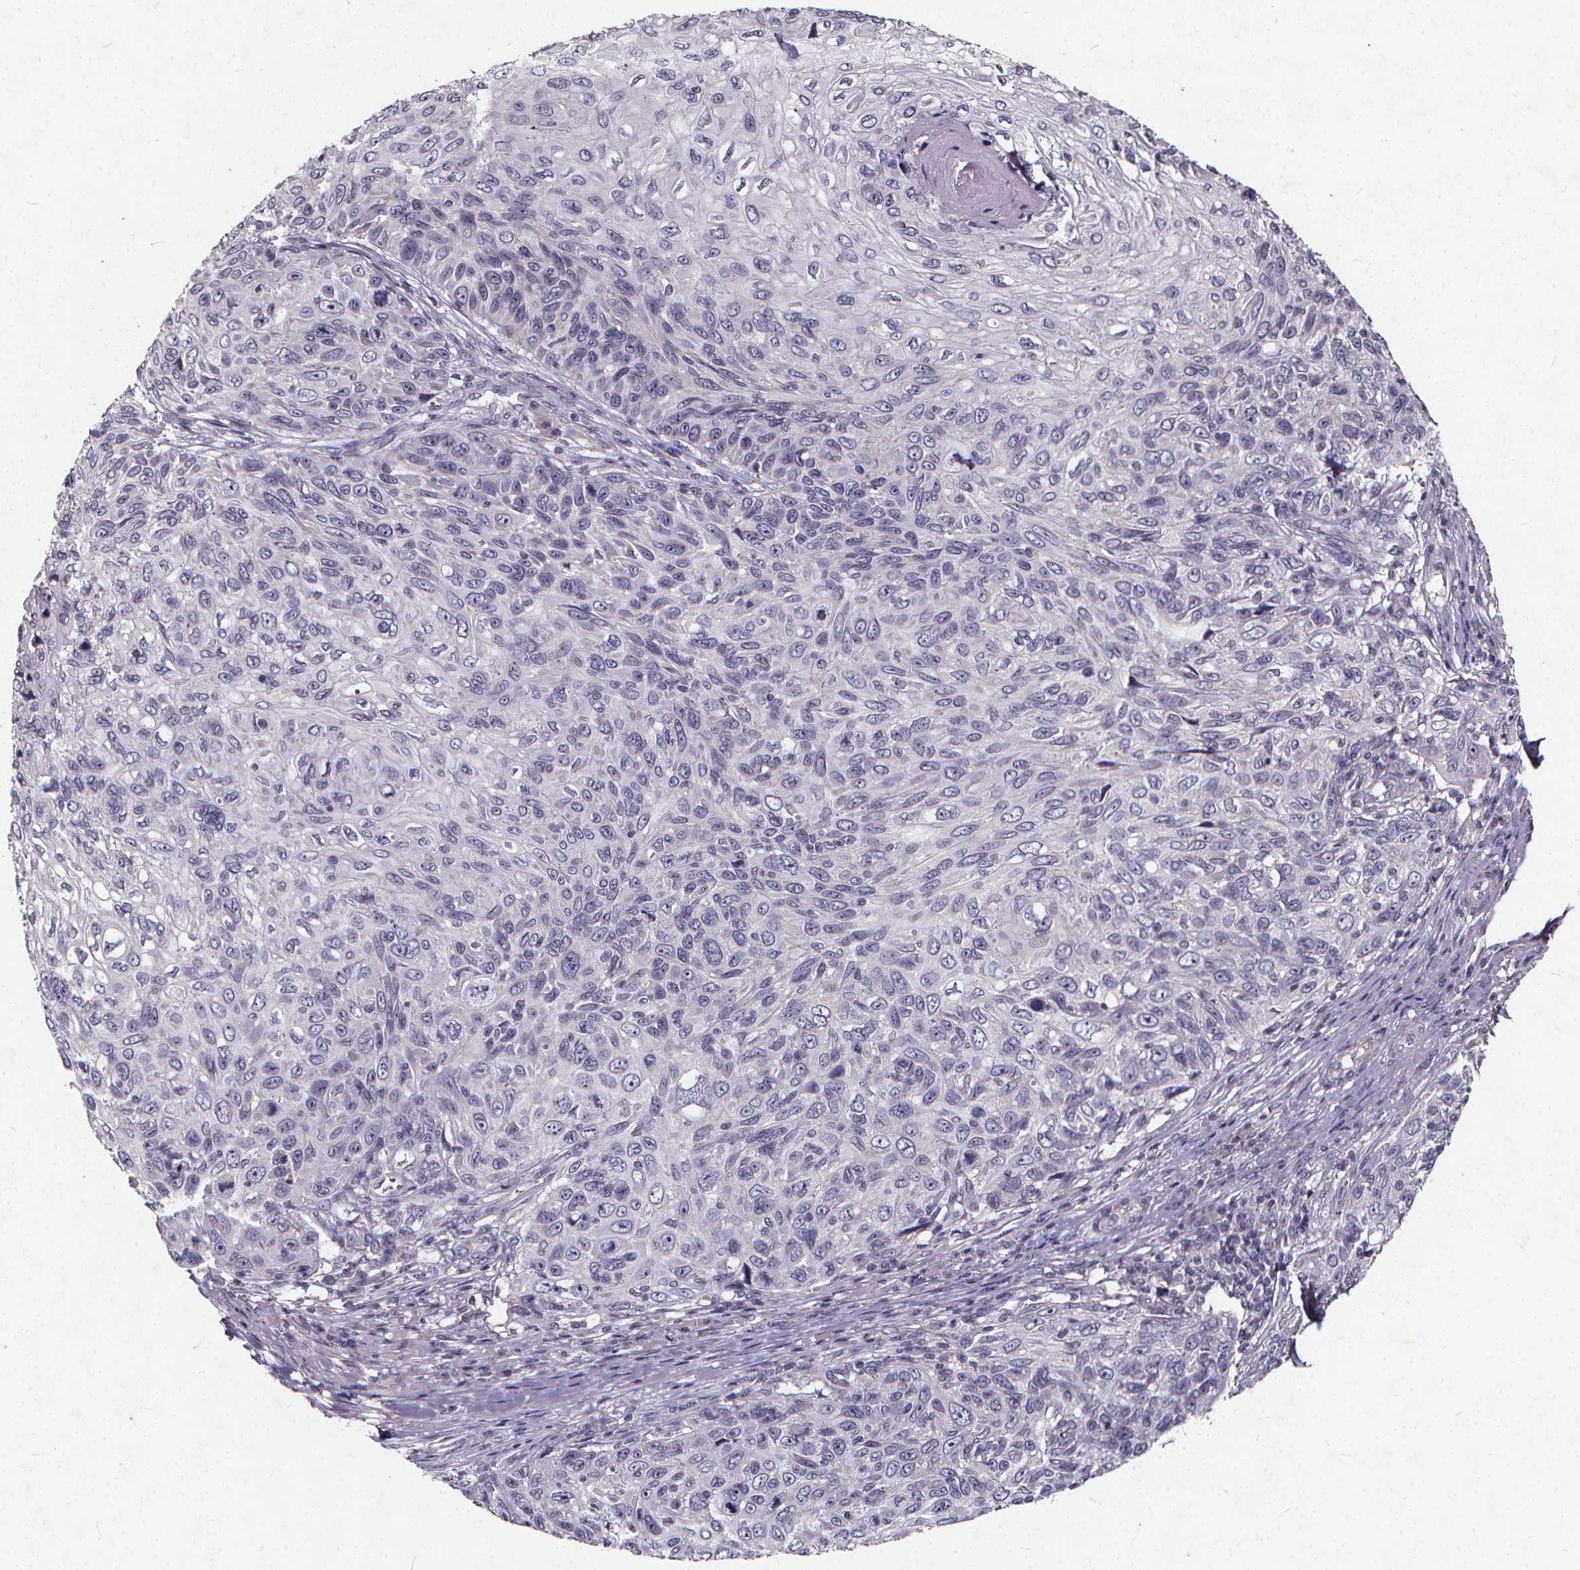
{"staining": {"intensity": "negative", "quantity": "none", "location": "none"}, "tissue": "skin cancer", "cell_type": "Tumor cells", "image_type": "cancer", "snomed": [{"axis": "morphology", "description": "Squamous cell carcinoma, NOS"}, {"axis": "topography", "description": "Skin"}], "caption": "Protein analysis of skin cancer (squamous cell carcinoma) demonstrates no significant positivity in tumor cells. (Stains: DAB immunohistochemistry (IHC) with hematoxylin counter stain, Microscopy: brightfield microscopy at high magnification).", "gene": "TSPAN14", "patient": {"sex": "male", "age": 92}}